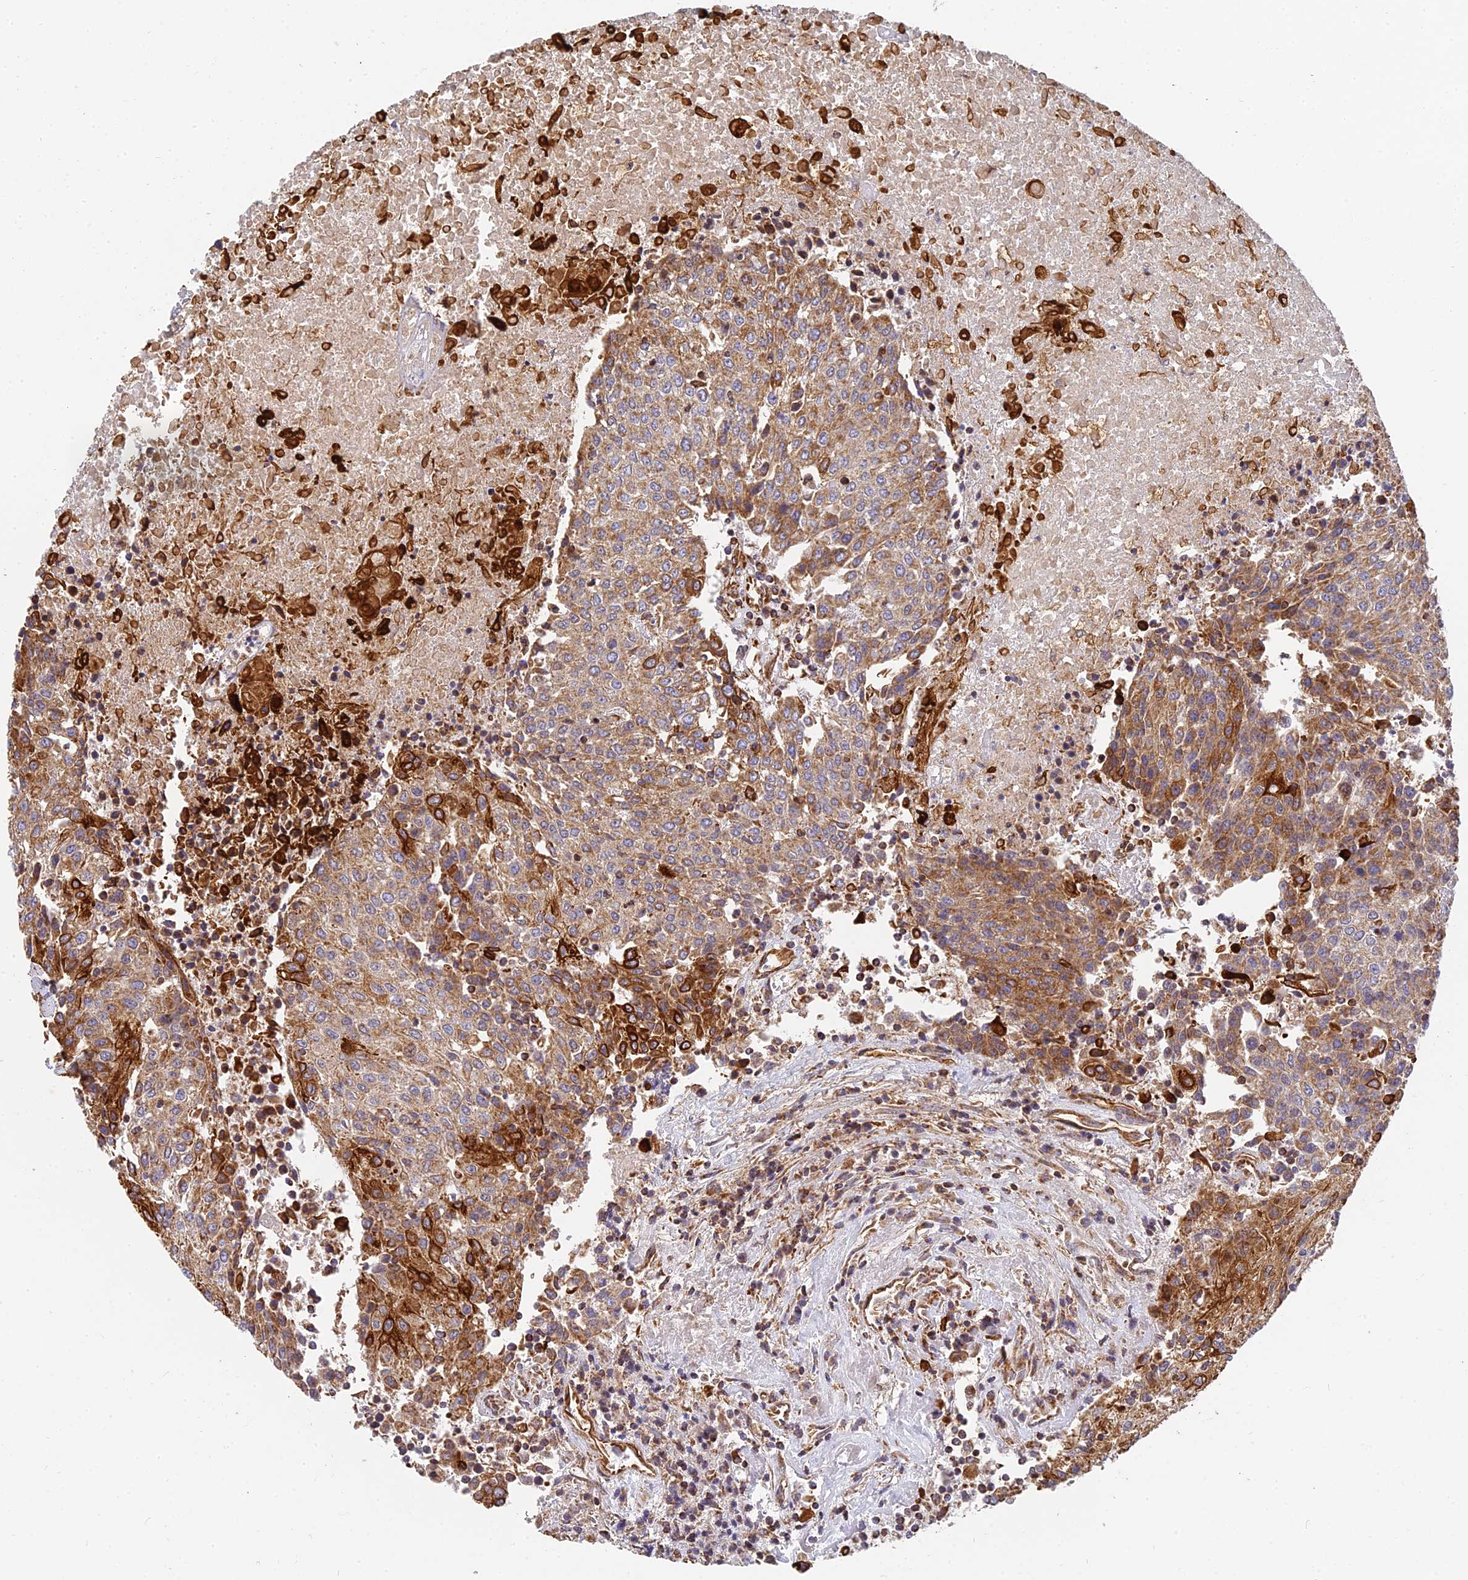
{"staining": {"intensity": "moderate", "quantity": ">75%", "location": "cytoplasmic/membranous"}, "tissue": "urothelial cancer", "cell_type": "Tumor cells", "image_type": "cancer", "snomed": [{"axis": "morphology", "description": "Urothelial carcinoma, High grade"}, {"axis": "topography", "description": "Urinary bladder"}], "caption": "This is a micrograph of immunohistochemistry staining of urothelial cancer, which shows moderate positivity in the cytoplasmic/membranous of tumor cells.", "gene": "DSTYK", "patient": {"sex": "female", "age": 85}}